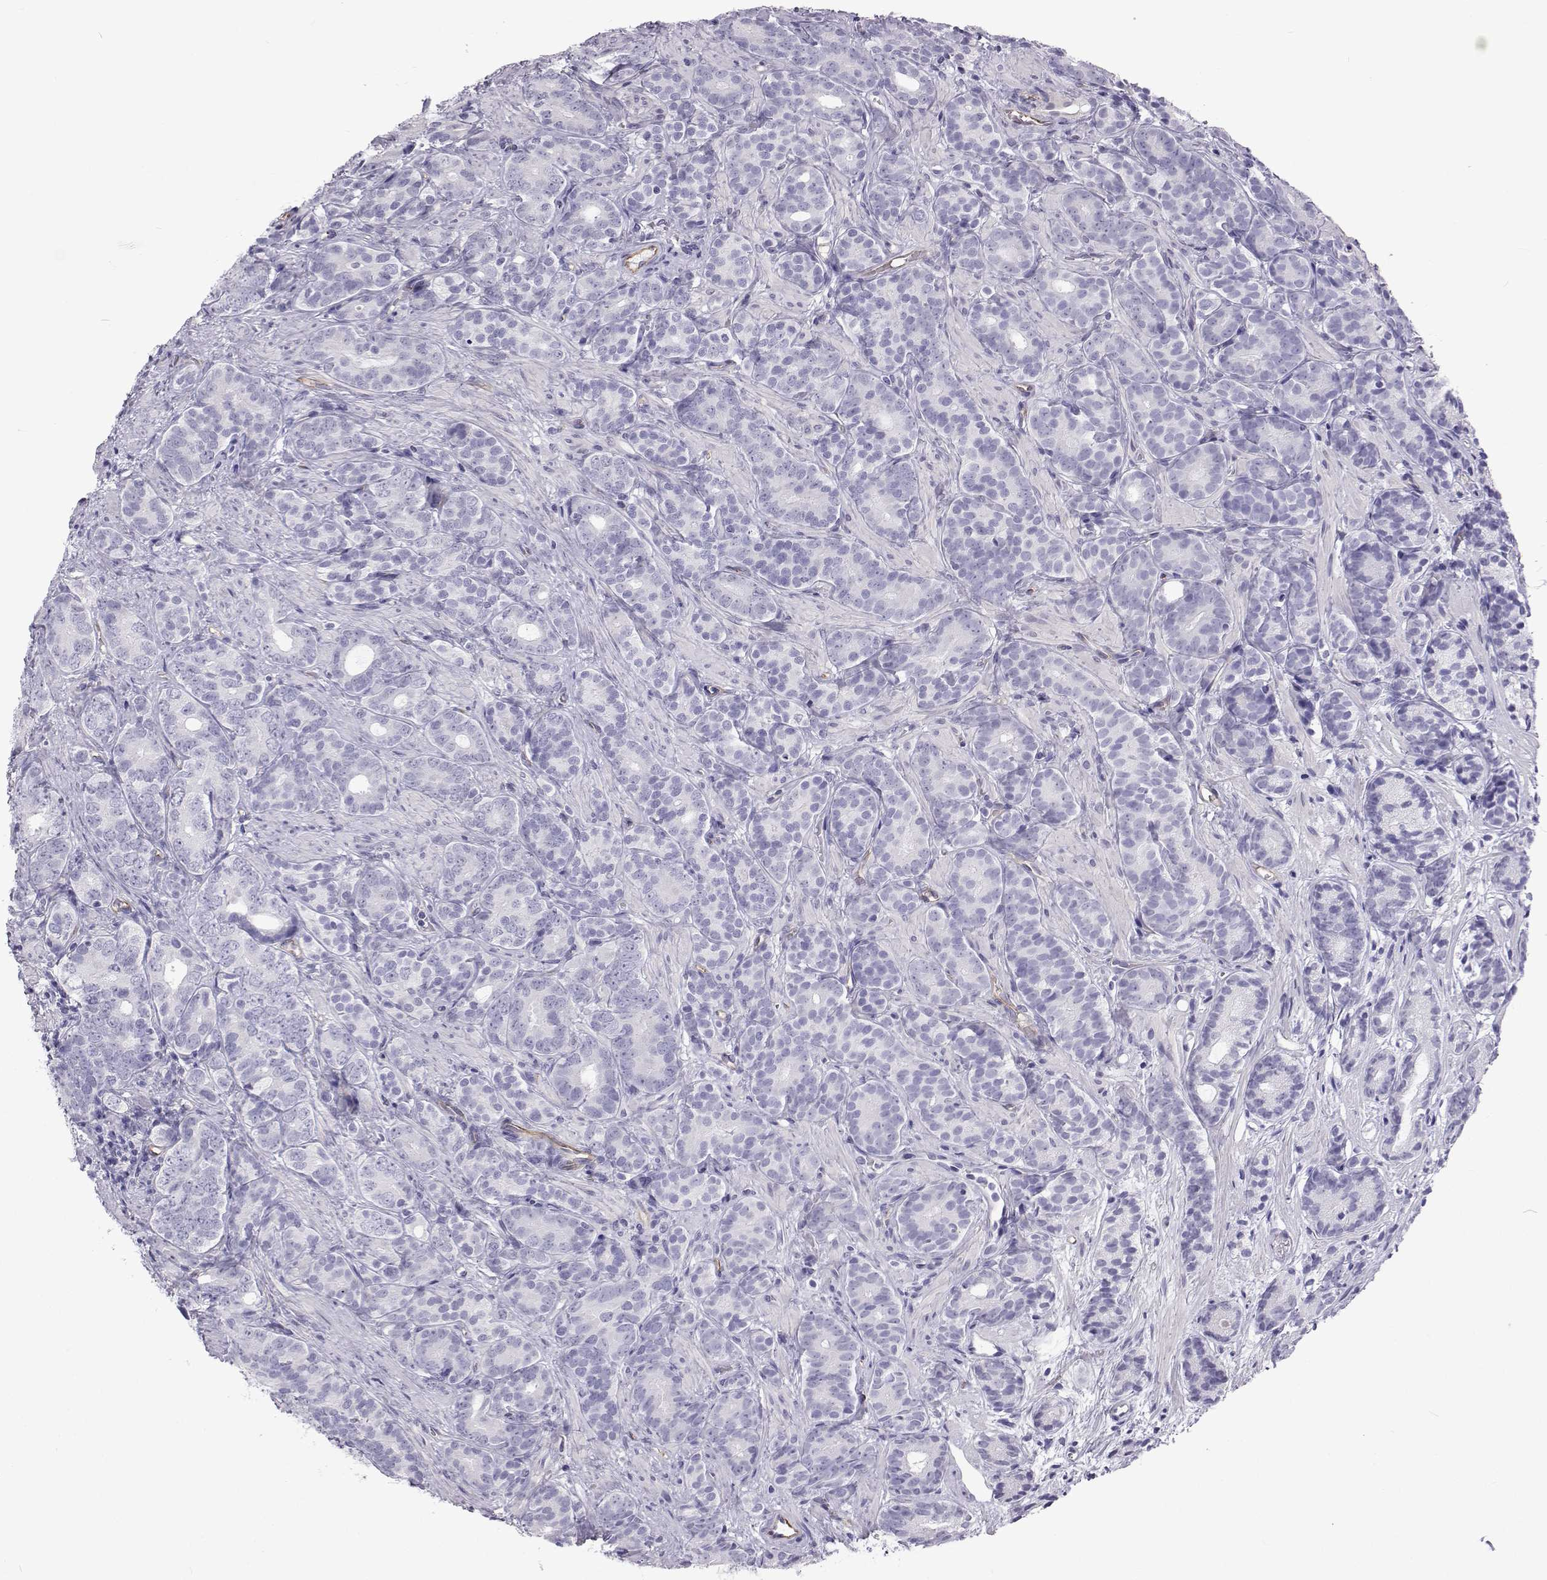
{"staining": {"intensity": "negative", "quantity": "none", "location": "none"}, "tissue": "prostate cancer", "cell_type": "Tumor cells", "image_type": "cancer", "snomed": [{"axis": "morphology", "description": "Adenocarcinoma, High grade"}, {"axis": "topography", "description": "Prostate"}], "caption": "Immunohistochemical staining of human high-grade adenocarcinoma (prostate) demonstrates no significant positivity in tumor cells.", "gene": "GALM", "patient": {"sex": "male", "age": 84}}